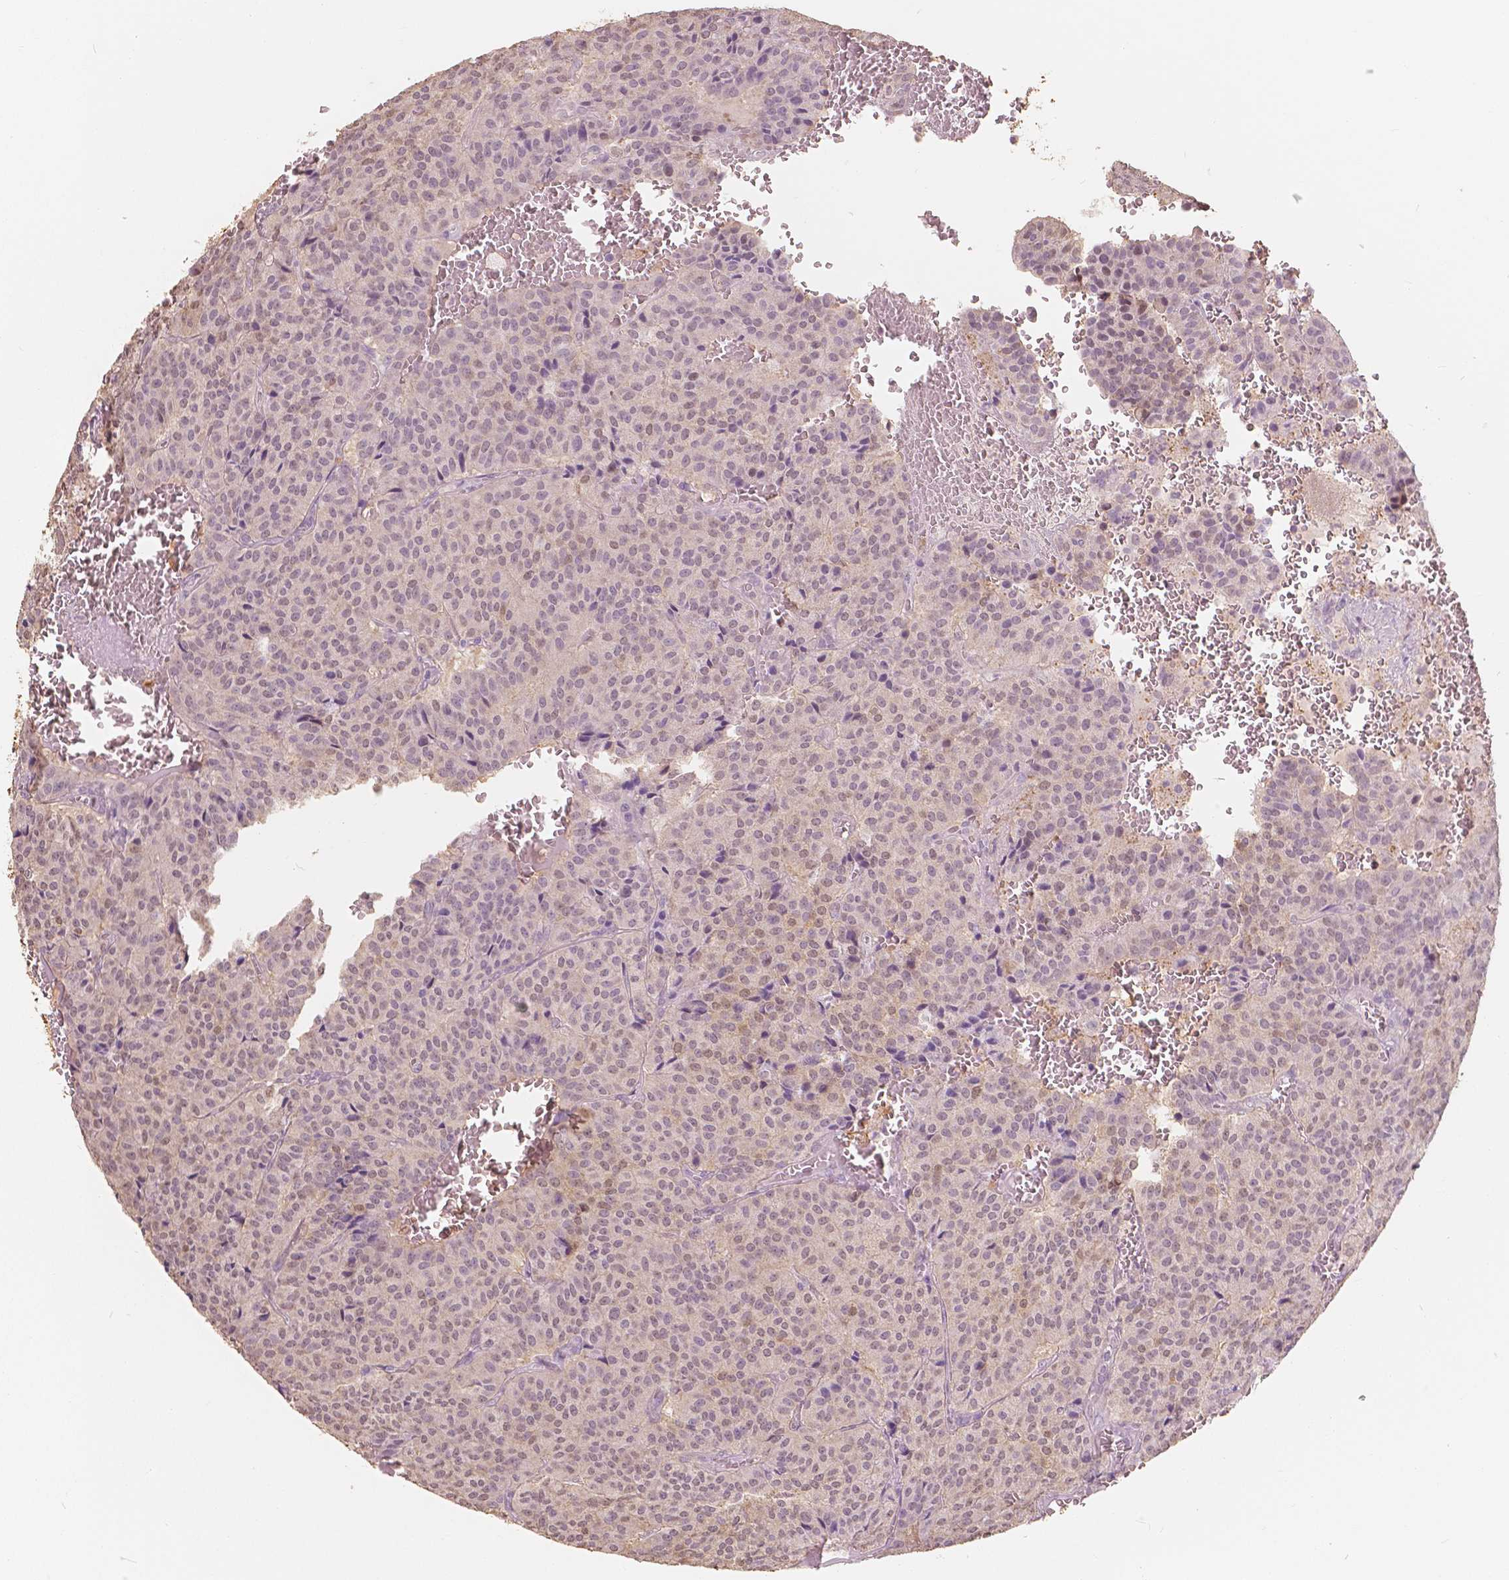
{"staining": {"intensity": "weak", "quantity": "<25%", "location": "cytoplasmic/membranous"}, "tissue": "carcinoid", "cell_type": "Tumor cells", "image_type": "cancer", "snomed": [{"axis": "morphology", "description": "Carcinoid, malignant, NOS"}, {"axis": "topography", "description": "Lung"}], "caption": "Immunohistochemical staining of carcinoid reveals no significant expression in tumor cells.", "gene": "SAT2", "patient": {"sex": "male", "age": 70}}